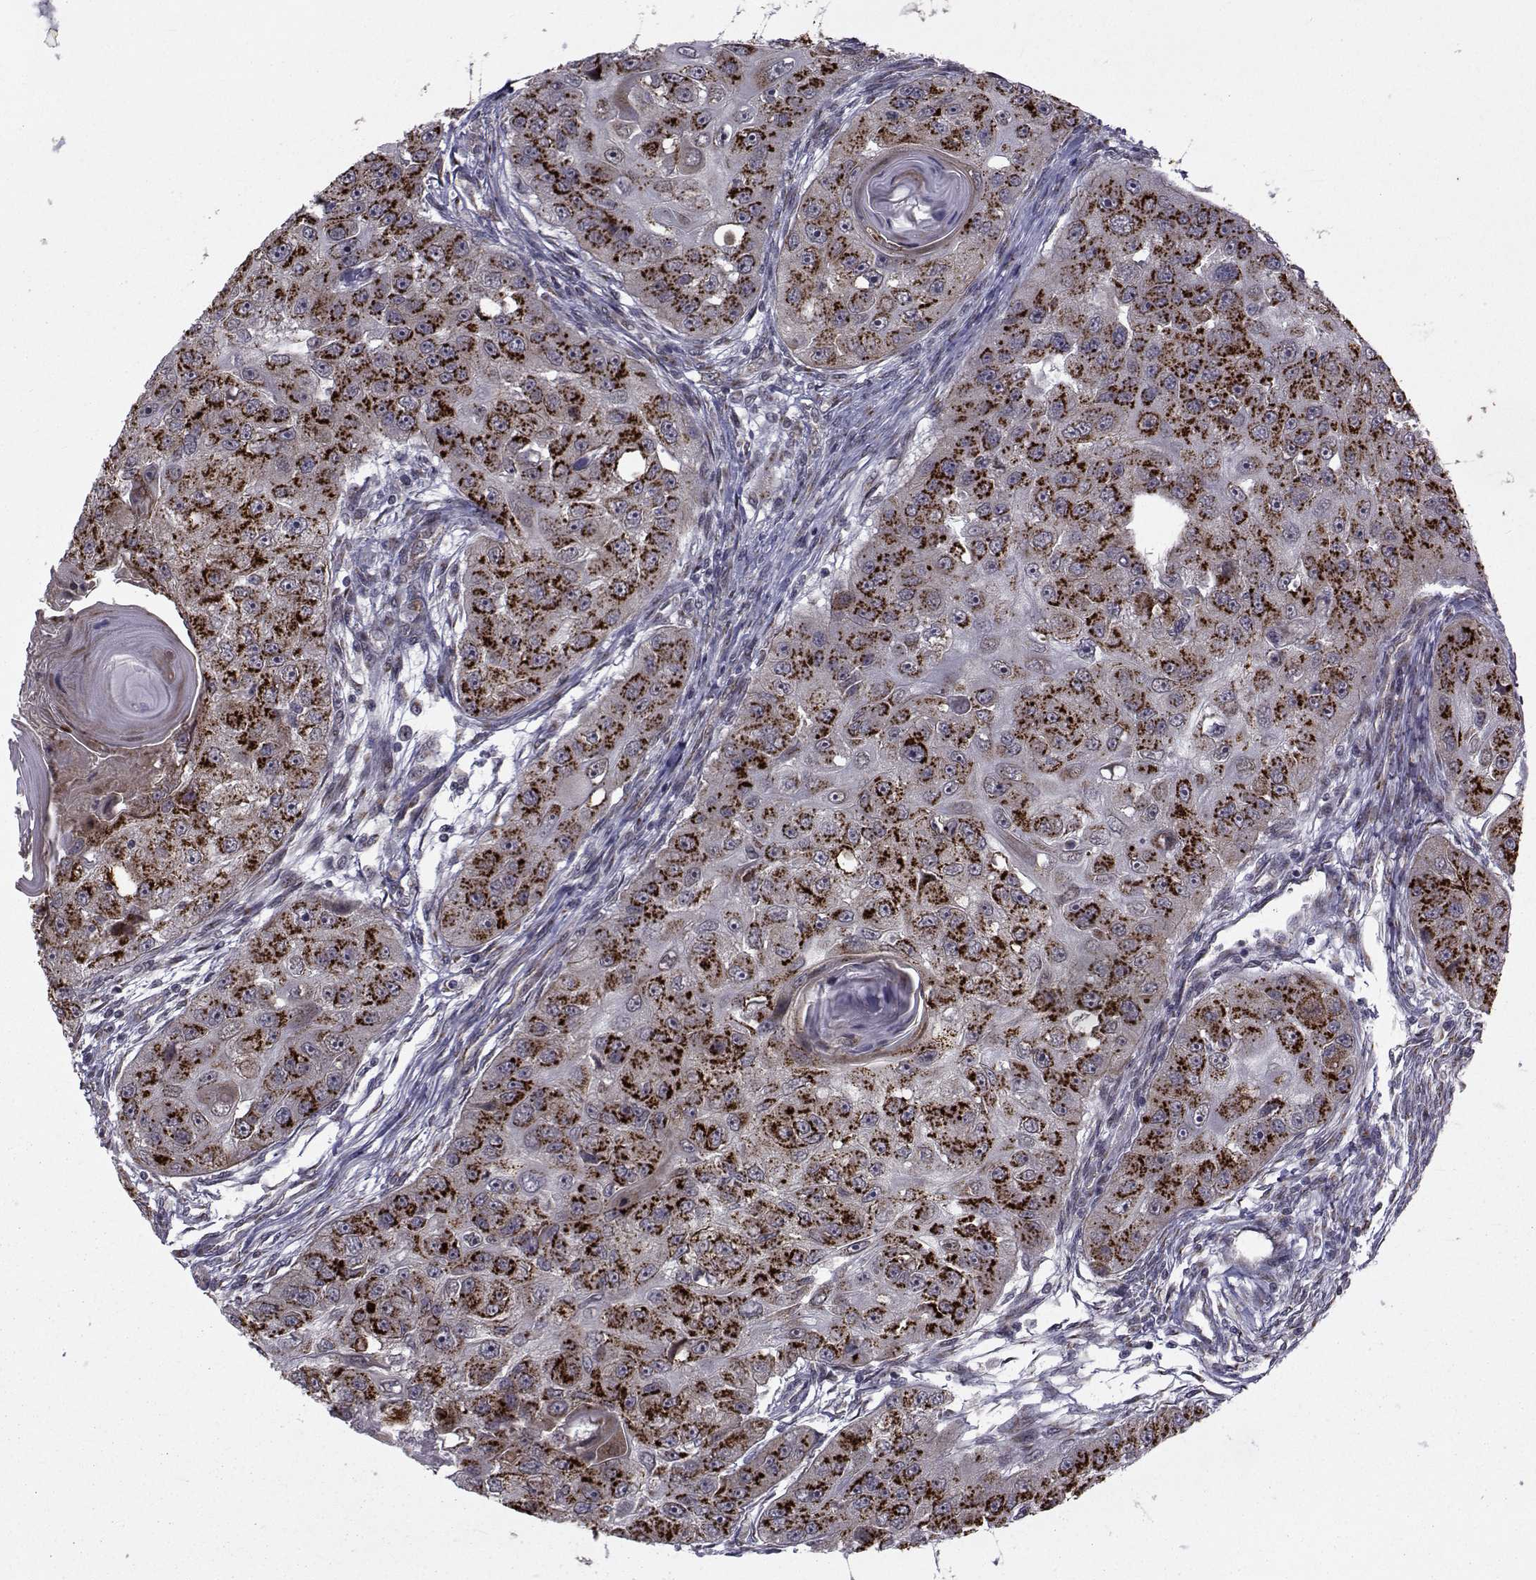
{"staining": {"intensity": "strong", "quantity": ">75%", "location": "cytoplasmic/membranous"}, "tissue": "head and neck cancer", "cell_type": "Tumor cells", "image_type": "cancer", "snomed": [{"axis": "morphology", "description": "Squamous cell carcinoma, NOS"}, {"axis": "topography", "description": "Head-Neck"}], "caption": "Strong cytoplasmic/membranous staining for a protein is identified in approximately >75% of tumor cells of head and neck squamous cell carcinoma using immunohistochemistry.", "gene": "ATP6V1C2", "patient": {"sex": "male", "age": 51}}